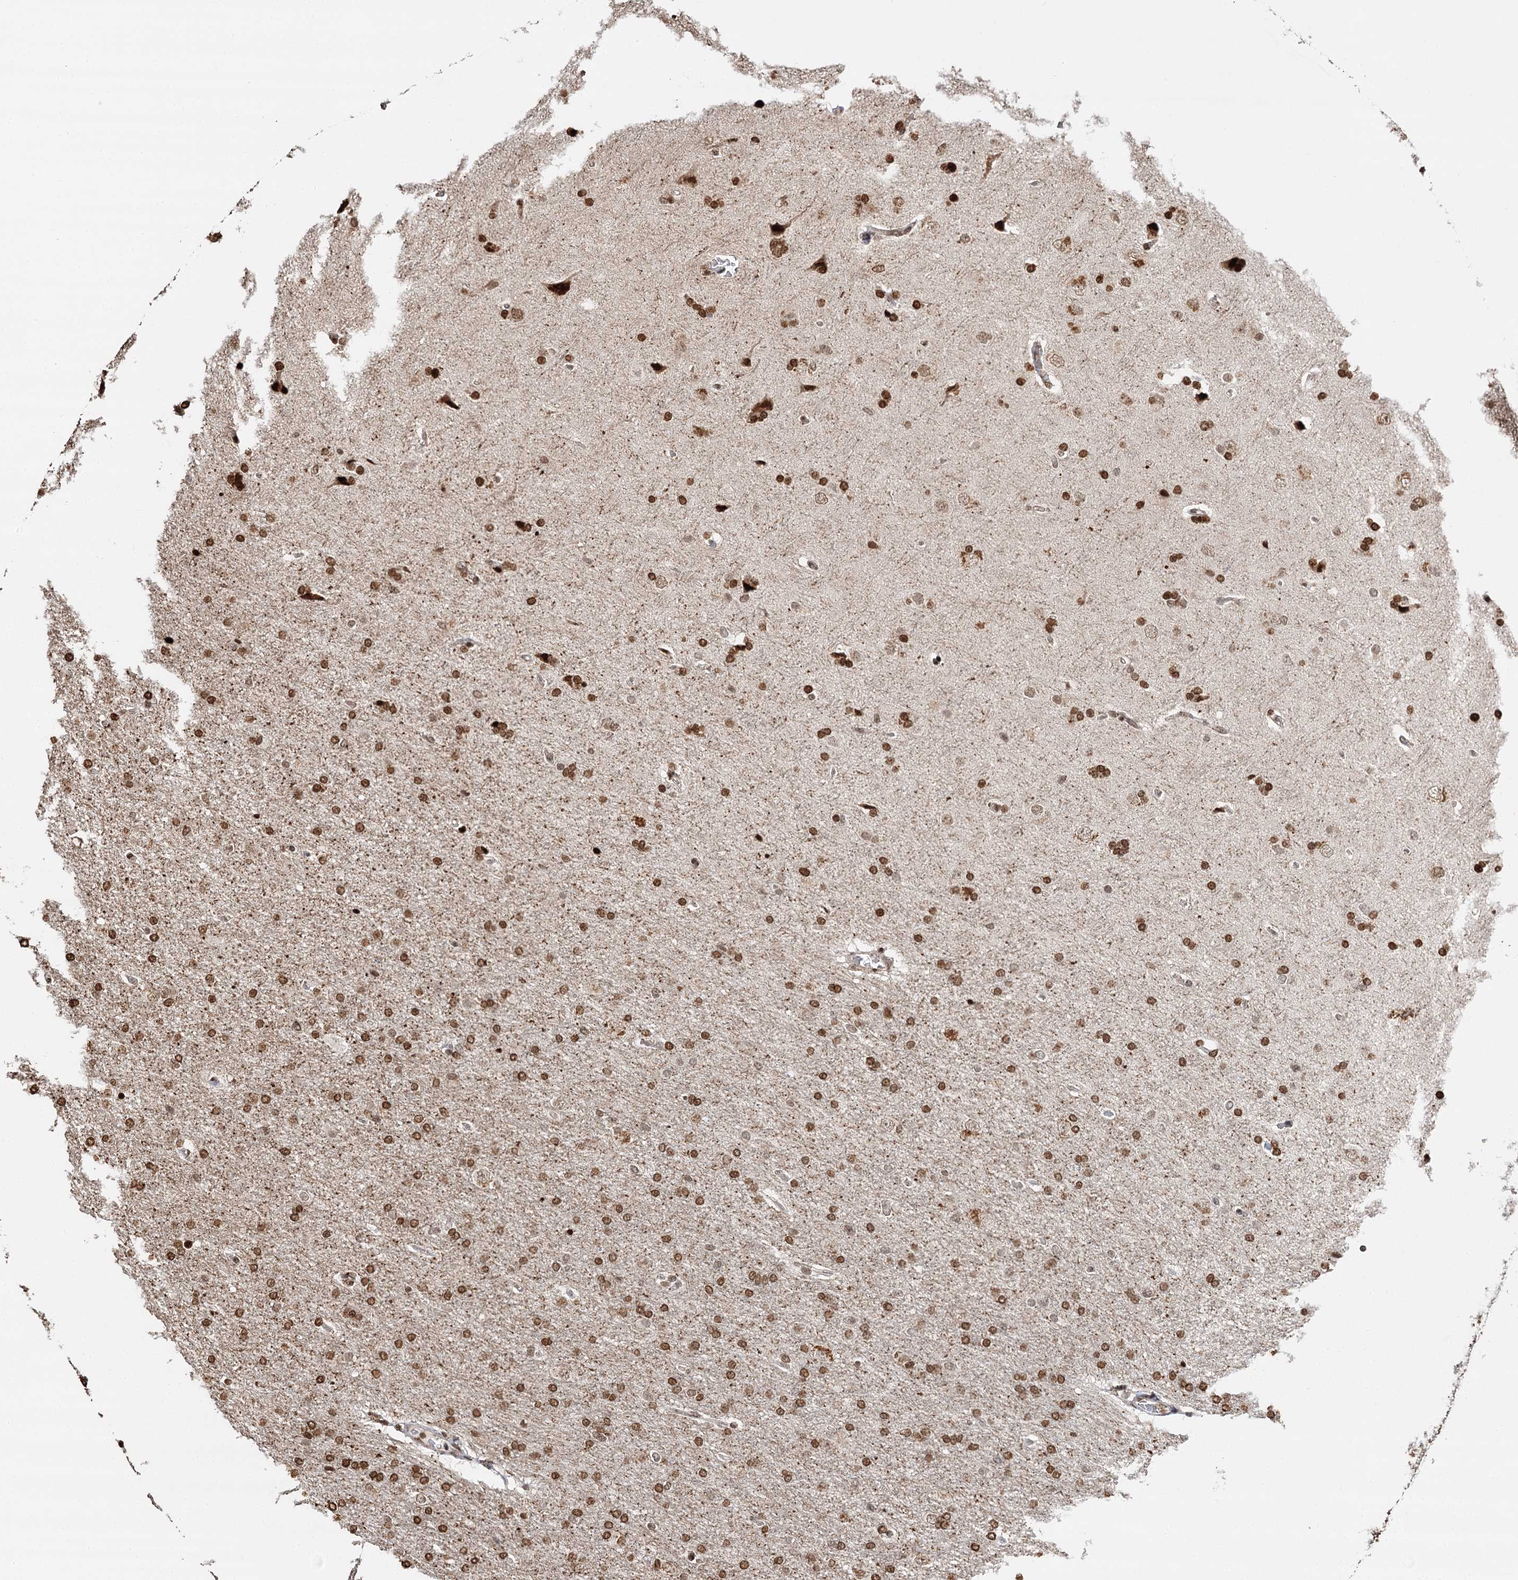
{"staining": {"intensity": "moderate", "quantity": ">75%", "location": "nuclear"}, "tissue": "glioma", "cell_type": "Tumor cells", "image_type": "cancer", "snomed": [{"axis": "morphology", "description": "Glioma, malignant, High grade"}, {"axis": "topography", "description": "Brain"}], "caption": "Protein expression analysis of malignant glioma (high-grade) displays moderate nuclear staining in approximately >75% of tumor cells. (IHC, brightfield microscopy, high magnification).", "gene": "RPS27A", "patient": {"sex": "male", "age": 72}}